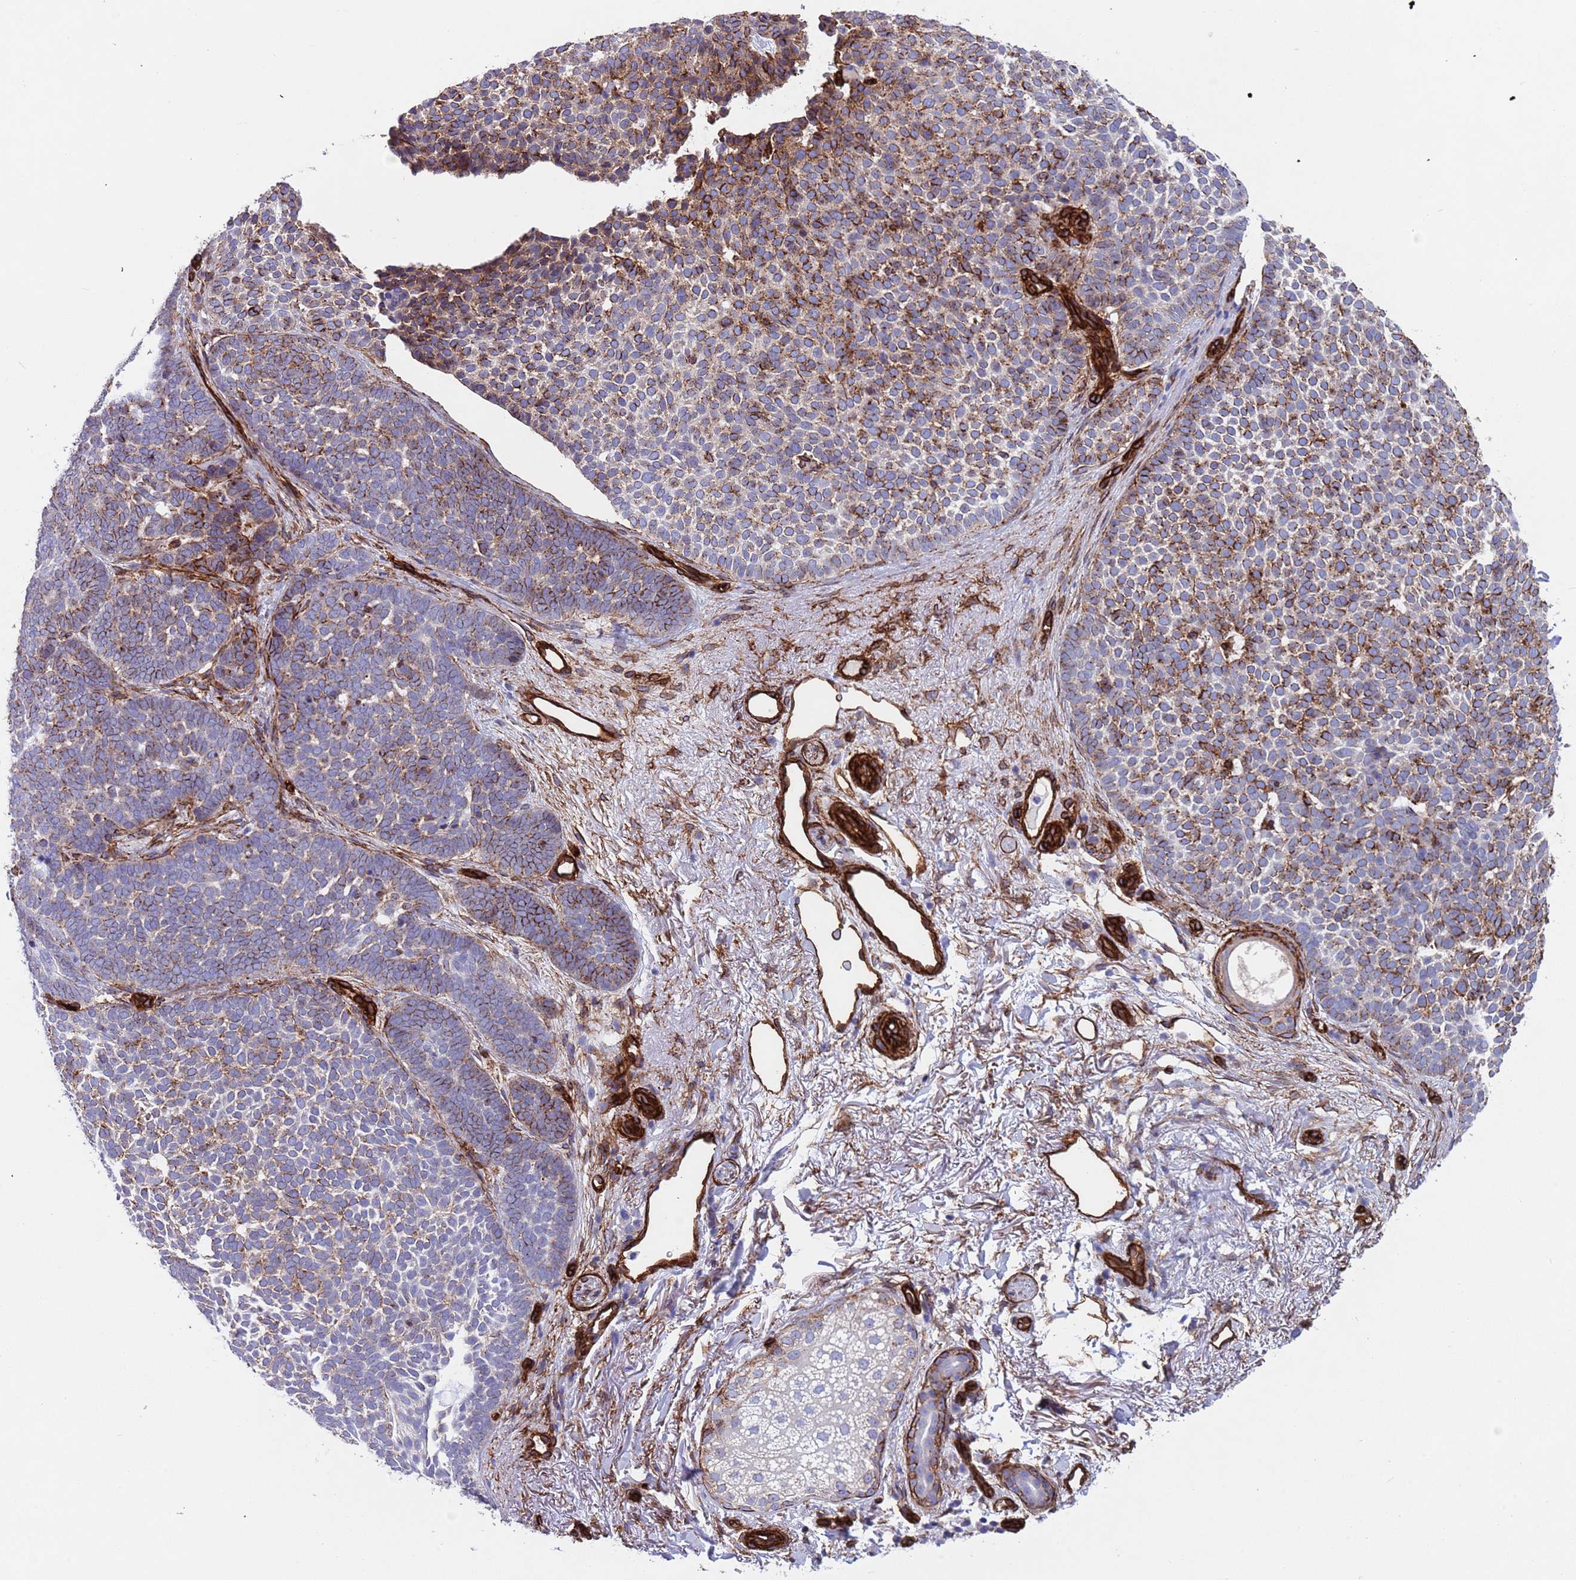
{"staining": {"intensity": "moderate", "quantity": "25%-75%", "location": "cytoplasmic/membranous"}, "tissue": "skin cancer", "cell_type": "Tumor cells", "image_type": "cancer", "snomed": [{"axis": "morphology", "description": "Basal cell carcinoma"}, {"axis": "topography", "description": "Skin"}], "caption": "Human basal cell carcinoma (skin) stained with a protein marker displays moderate staining in tumor cells.", "gene": "CAV2", "patient": {"sex": "female", "age": 77}}